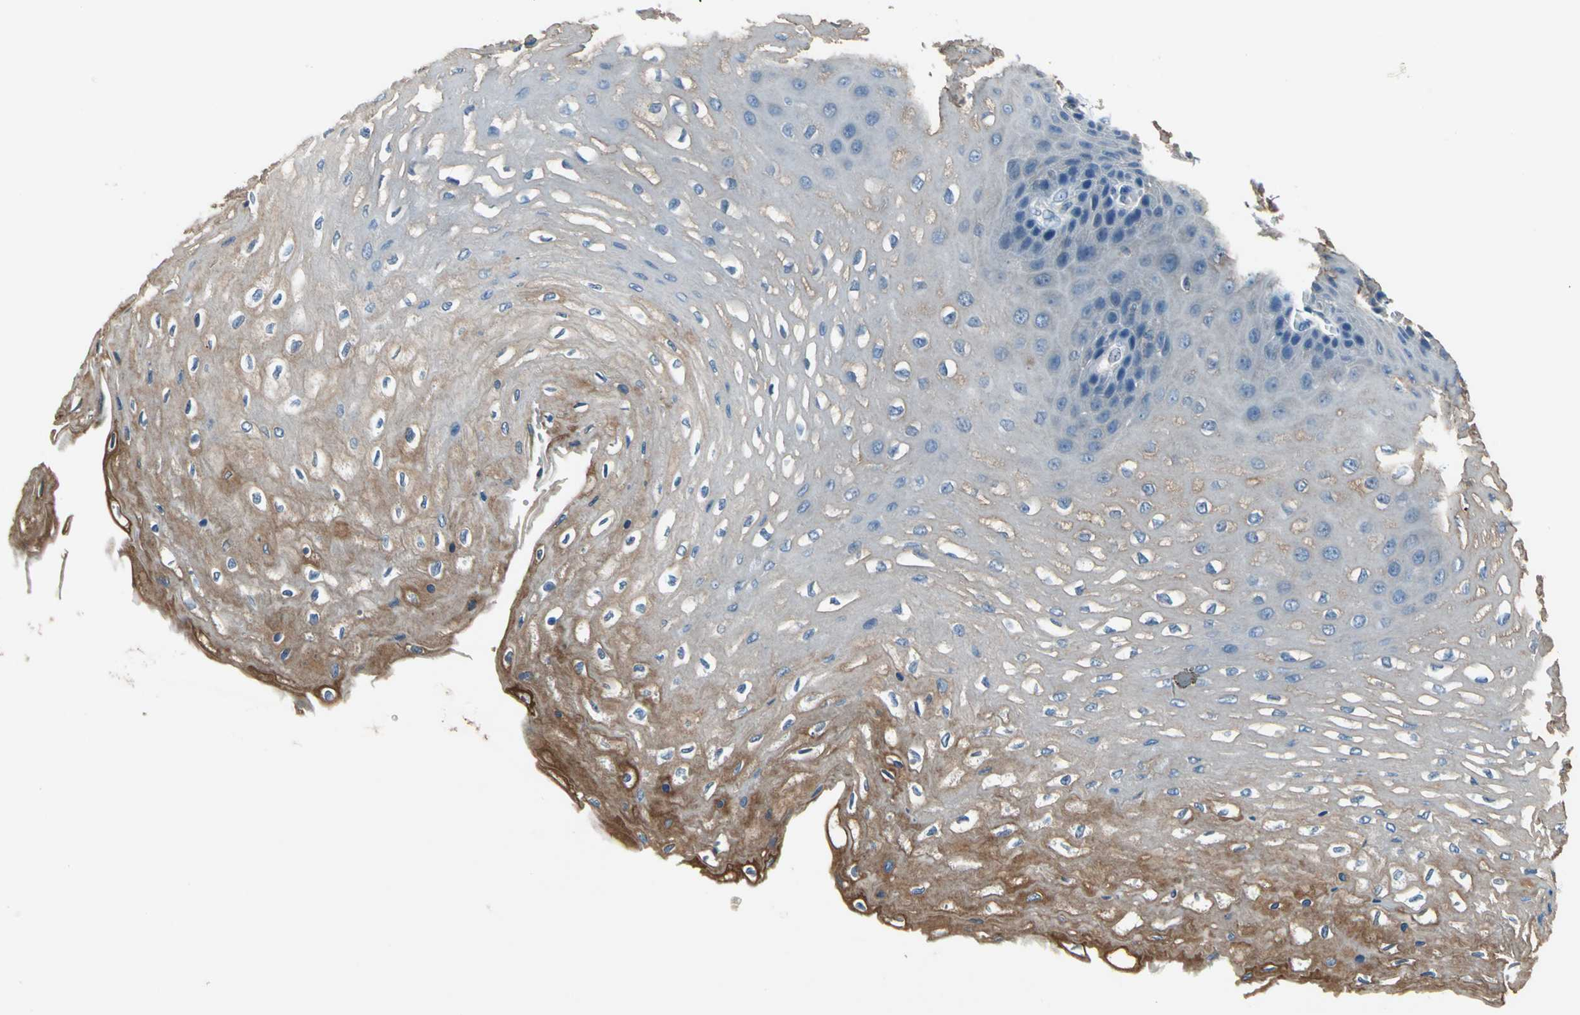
{"staining": {"intensity": "strong", "quantity": "<25%", "location": "cytoplasmic/membranous"}, "tissue": "esophagus", "cell_type": "Squamous epithelial cells", "image_type": "normal", "snomed": [{"axis": "morphology", "description": "Normal tissue, NOS"}, {"axis": "topography", "description": "Esophagus"}], "caption": "Immunohistochemical staining of normal human esophagus demonstrates strong cytoplasmic/membranous protein positivity in approximately <25% of squamous epithelial cells. Ihc stains the protein in brown and the nuclei are stained blue.", "gene": "PRKCA", "patient": {"sex": "female", "age": 72}}